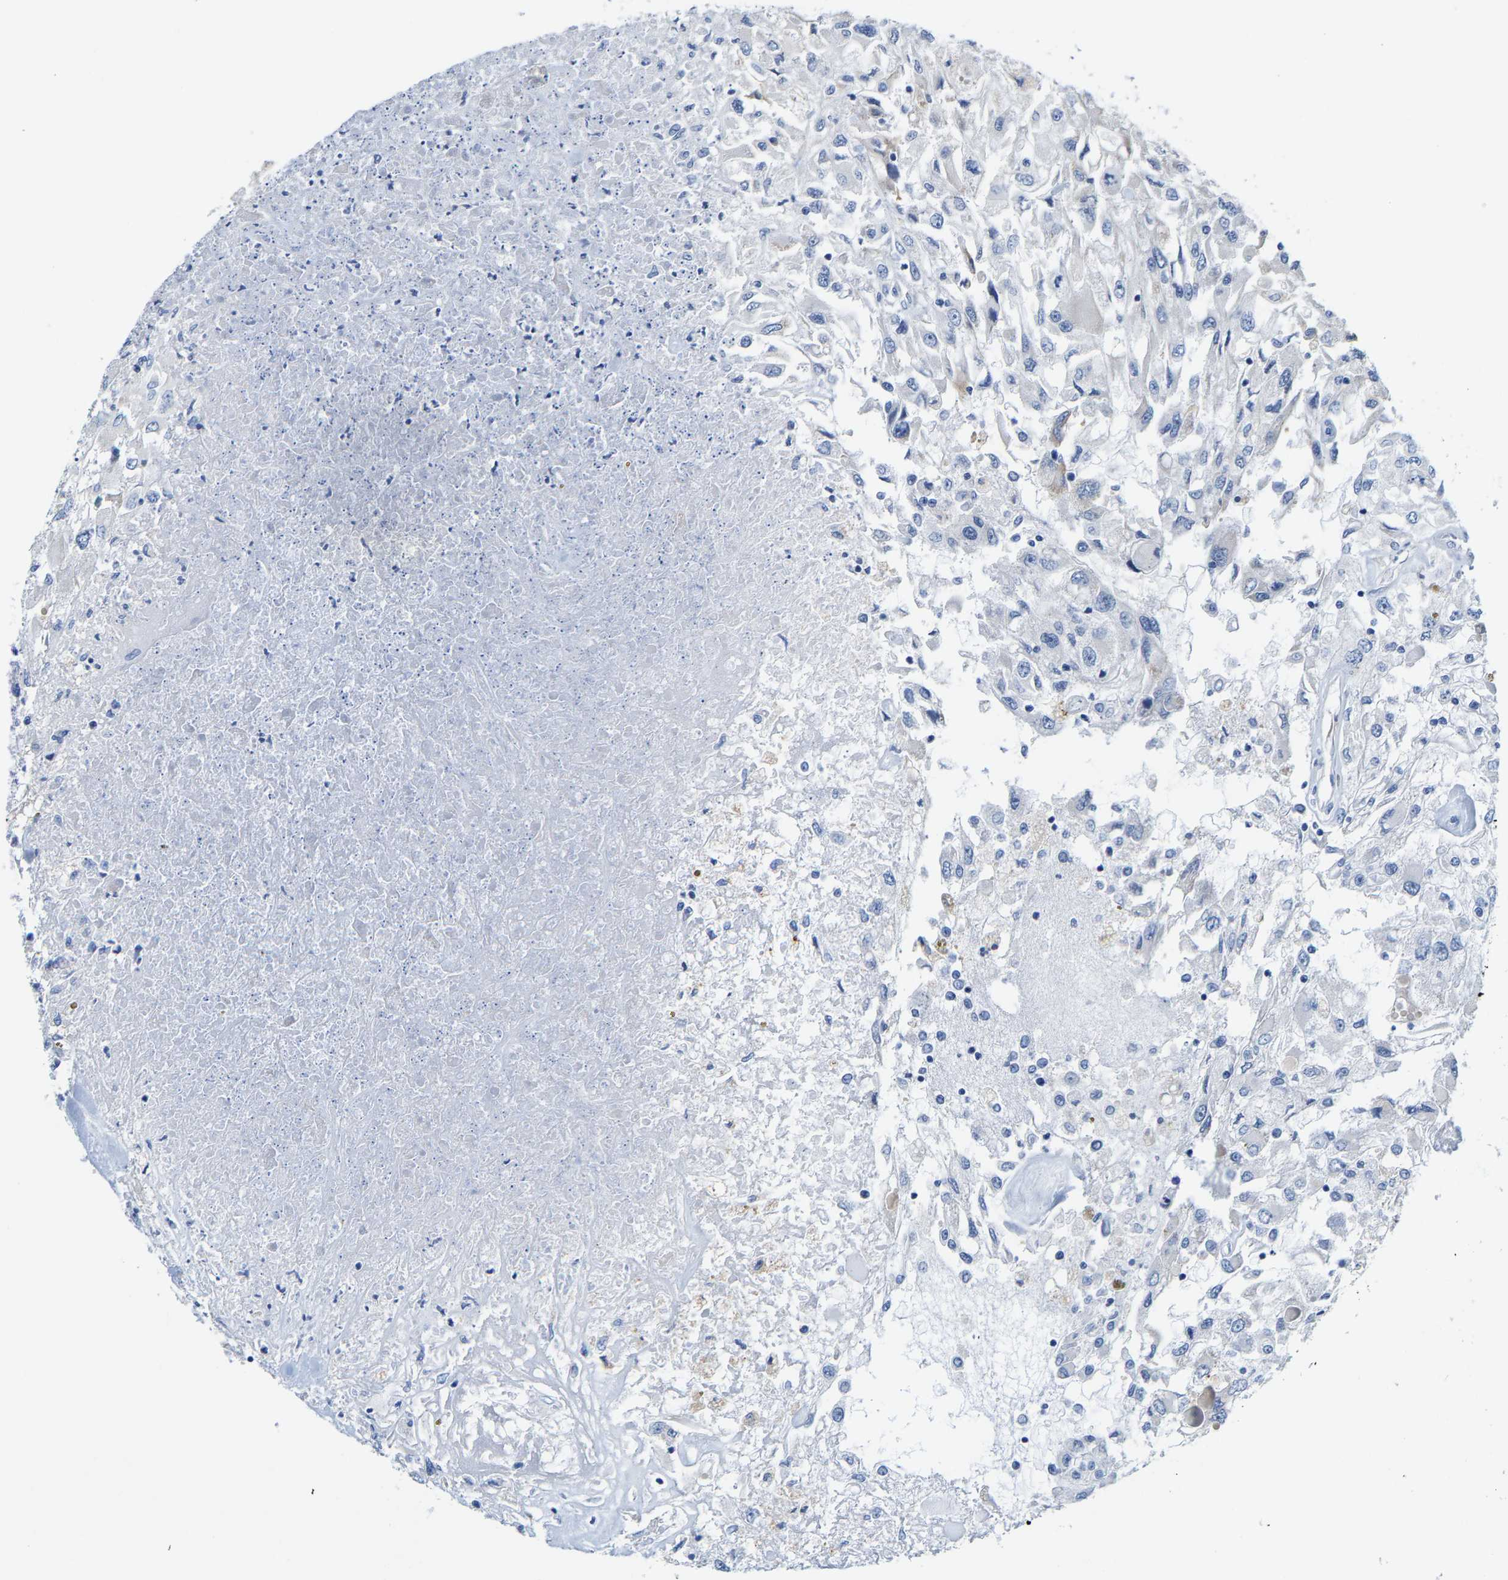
{"staining": {"intensity": "negative", "quantity": "none", "location": "none"}, "tissue": "renal cancer", "cell_type": "Tumor cells", "image_type": "cancer", "snomed": [{"axis": "morphology", "description": "Adenocarcinoma, NOS"}, {"axis": "topography", "description": "Kidney"}], "caption": "An image of human adenocarcinoma (renal) is negative for staining in tumor cells. (DAB IHC visualized using brightfield microscopy, high magnification).", "gene": "KLHL1", "patient": {"sex": "female", "age": 52}}